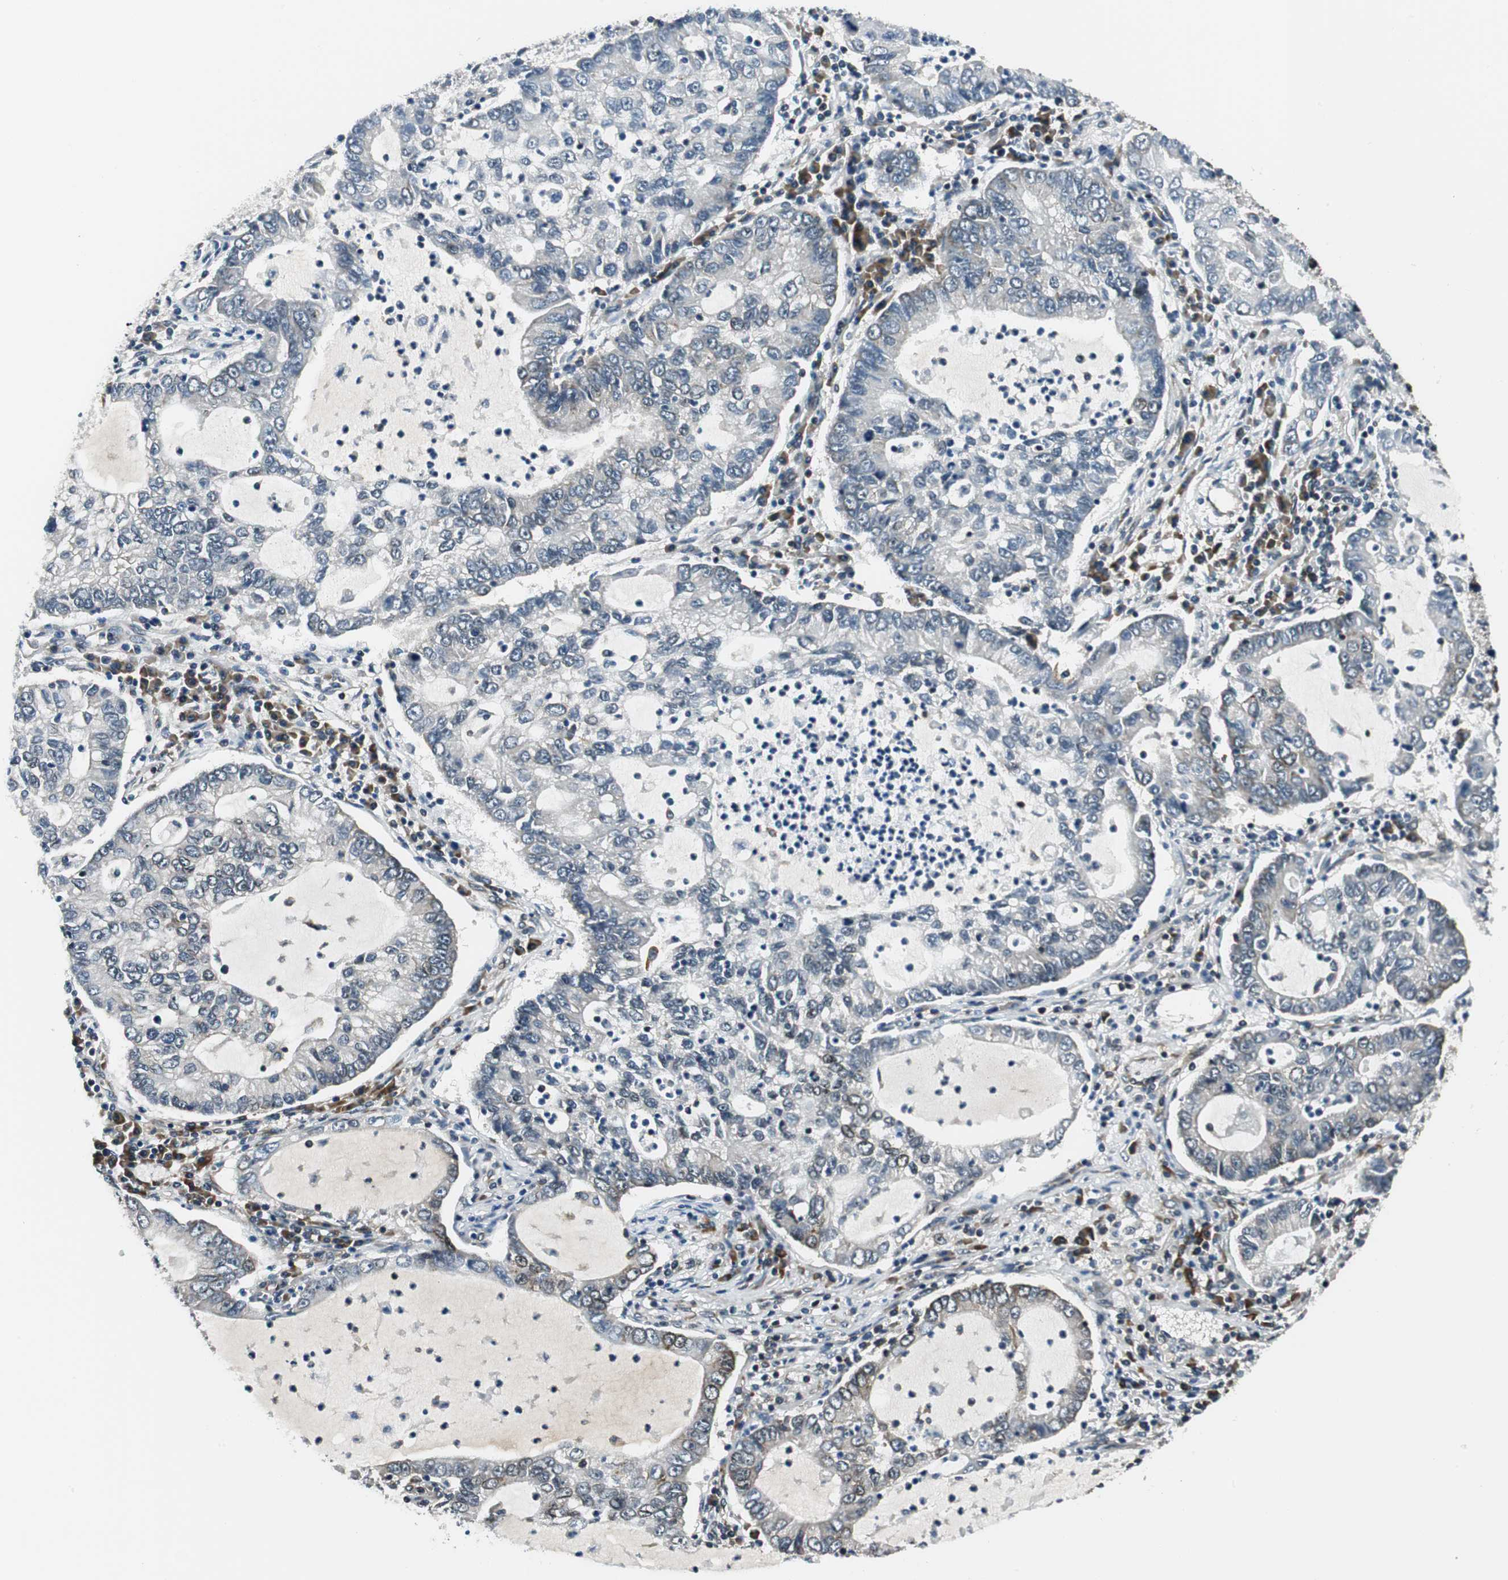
{"staining": {"intensity": "weak", "quantity": "<25%", "location": "cytoplasmic/membranous"}, "tissue": "lung cancer", "cell_type": "Tumor cells", "image_type": "cancer", "snomed": [{"axis": "morphology", "description": "Adenocarcinoma, NOS"}, {"axis": "topography", "description": "Lung"}], "caption": "High power microscopy micrograph of an IHC image of adenocarcinoma (lung), revealing no significant staining in tumor cells.", "gene": "RING1", "patient": {"sex": "female", "age": 51}}